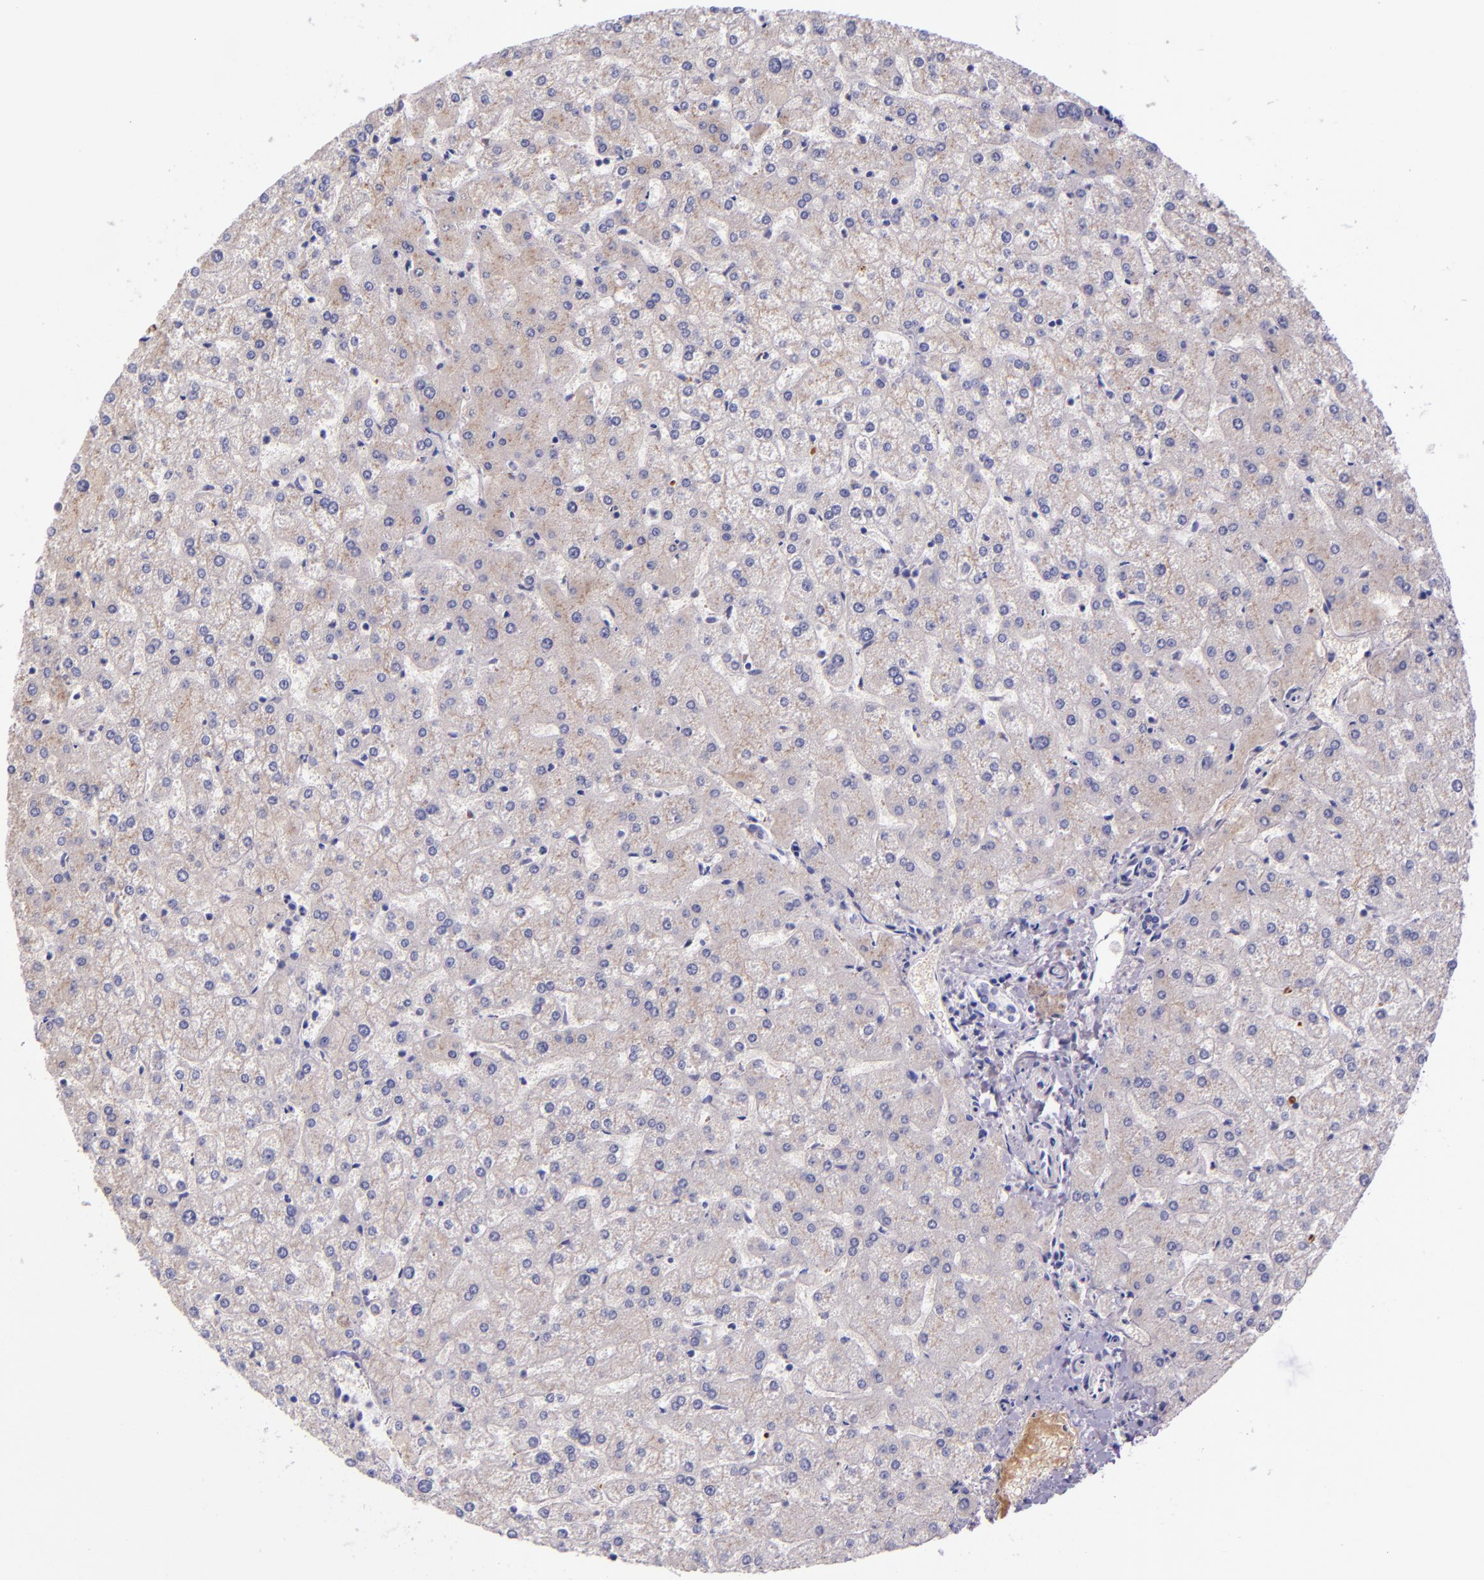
{"staining": {"intensity": "negative", "quantity": "none", "location": "none"}, "tissue": "liver", "cell_type": "Cholangiocytes", "image_type": "normal", "snomed": [{"axis": "morphology", "description": "Normal tissue, NOS"}, {"axis": "topography", "description": "Liver"}], "caption": "Immunohistochemical staining of benign liver reveals no significant positivity in cholangiocytes.", "gene": "KNG1", "patient": {"sex": "female", "age": 32}}